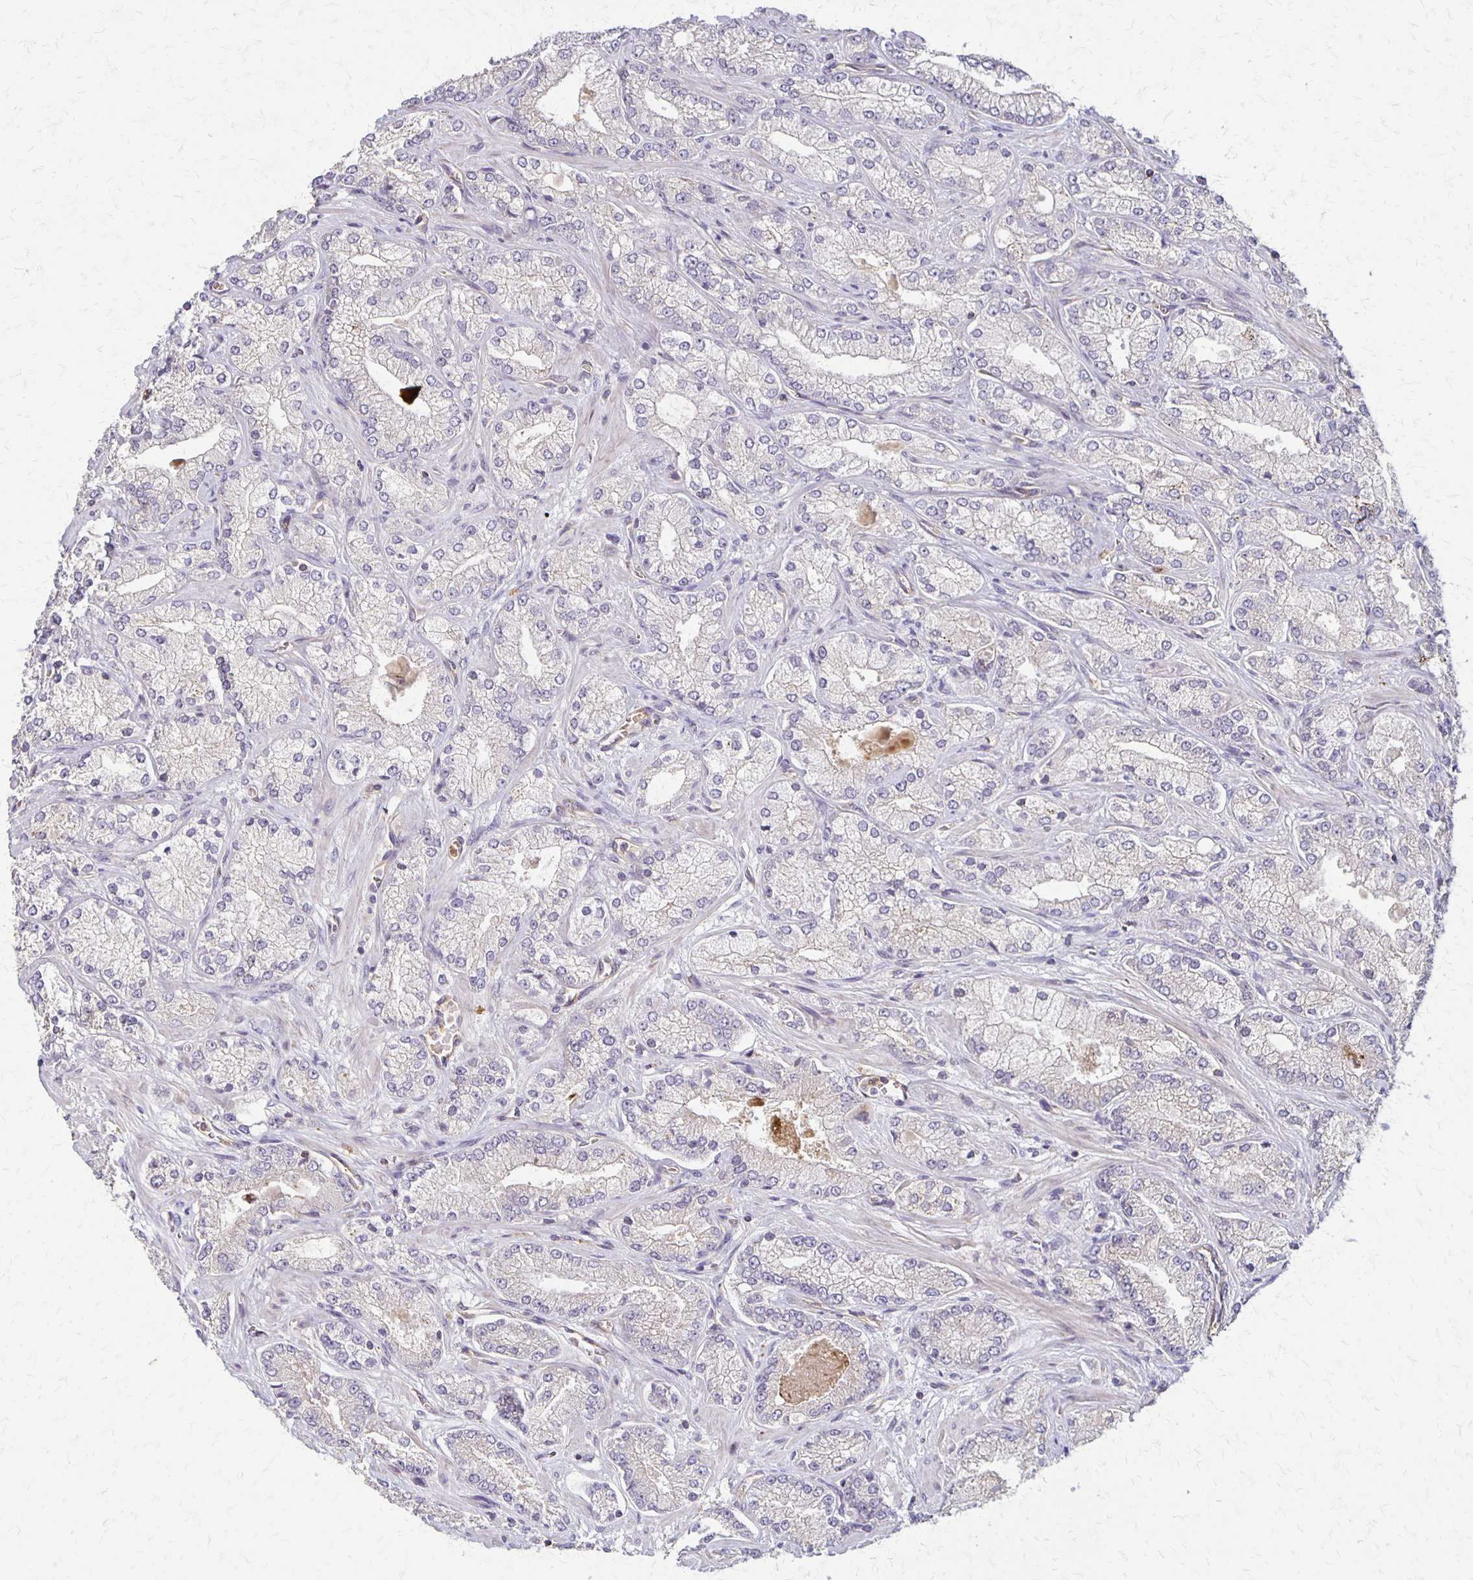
{"staining": {"intensity": "negative", "quantity": "none", "location": "none"}, "tissue": "prostate cancer", "cell_type": "Tumor cells", "image_type": "cancer", "snomed": [{"axis": "morphology", "description": "Normal tissue, NOS"}, {"axis": "morphology", "description": "Adenocarcinoma, High grade"}, {"axis": "topography", "description": "Prostate"}, {"axis": "topography", "description": "Peripheral nerve tissue"}], "caption": "Tumor cells show no significant positivity in prostate cancer (adenocarcinoma (high-grade)).", "gene": "EIF4EBP2", "patient": {"sex": "male", "age": 68}}